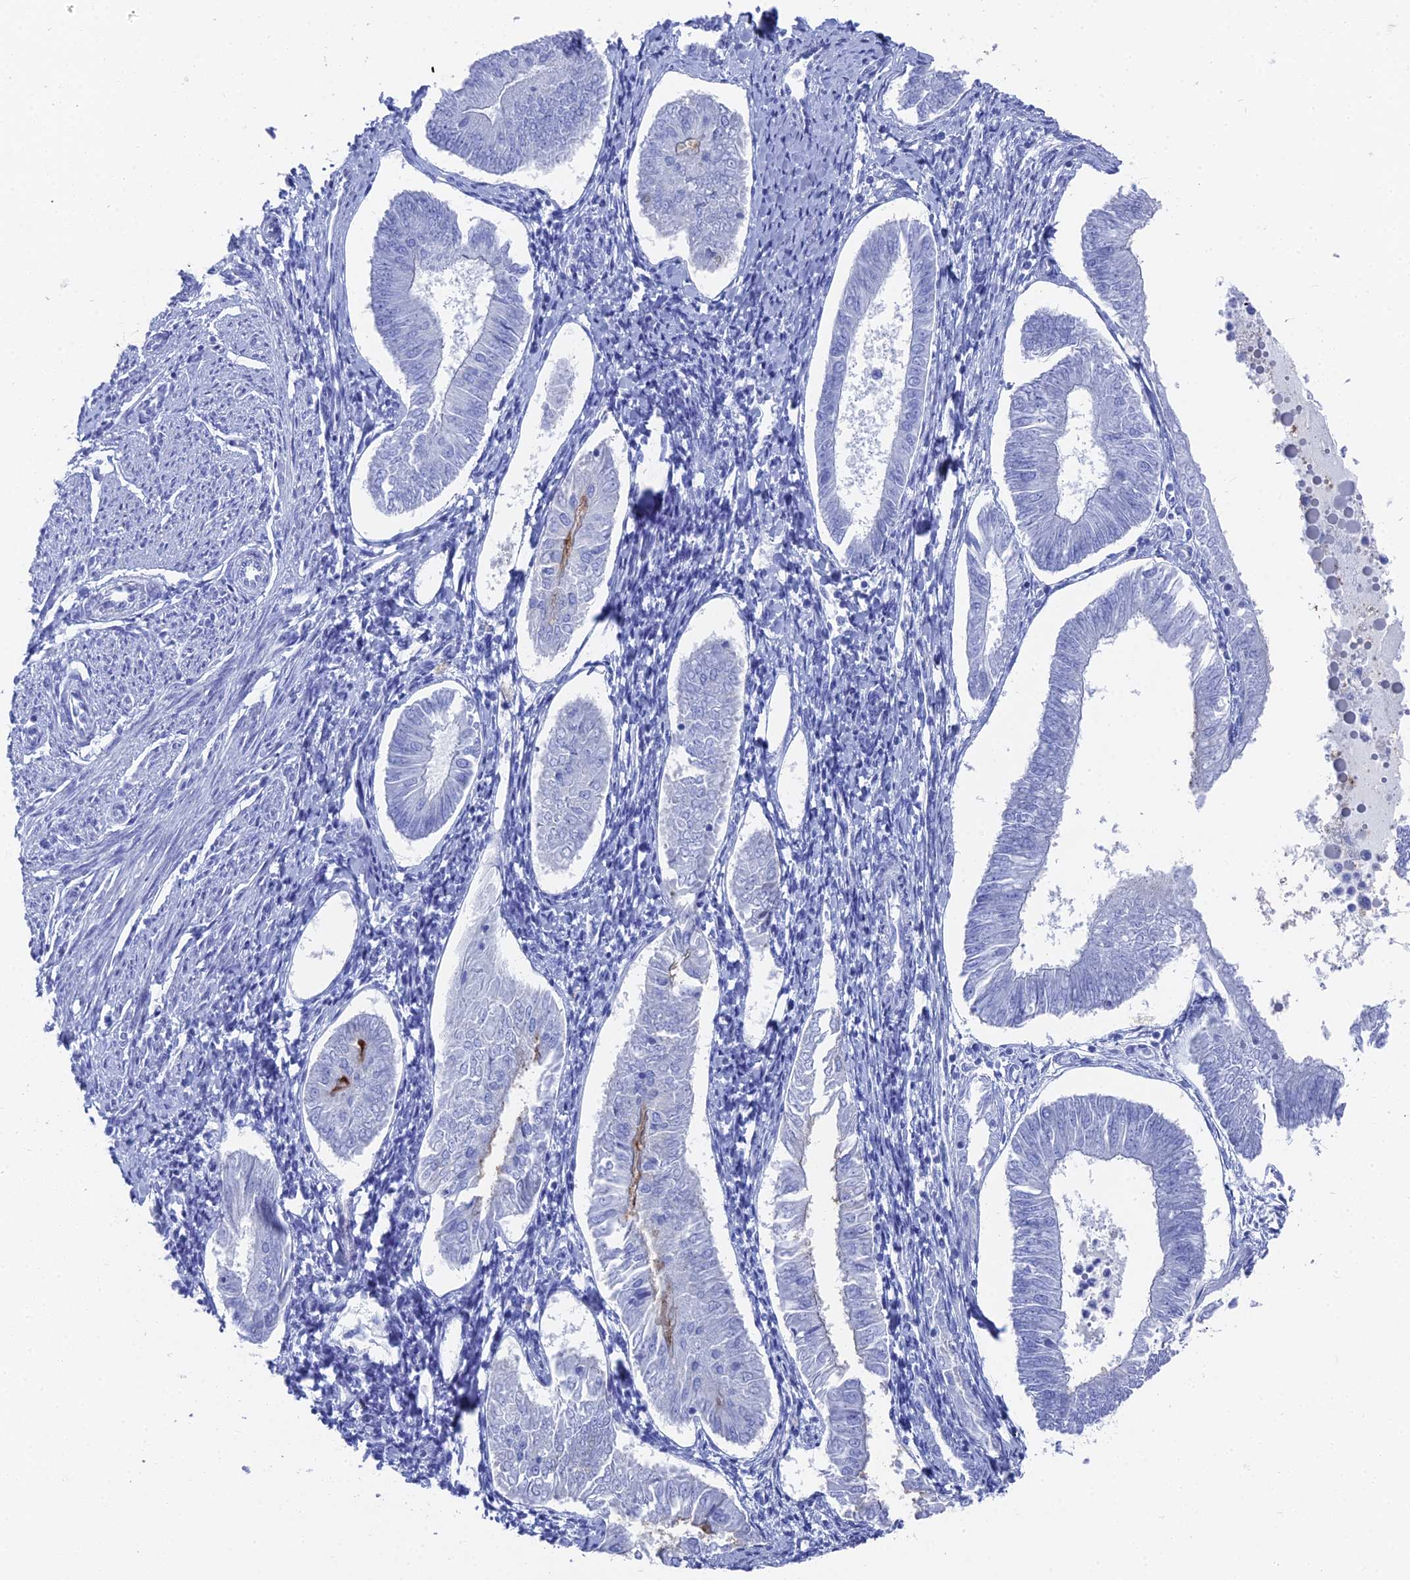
{"staining": {"intensity": "negative", "quantity": "none", "location": "none"}, "tissue": "endometrial cancer", "cell_type": "Tumor cells", "image_type": "cancer", "snomed": [{"axis": "morphology", "description": "Adenocarcinoma, NOS"}, {"axis": "topography", "description": "Endometrium"}], "caption": "Endometrial cancer stained for a protein using immunohistochemistry reveals no positivity tumor cells.", "gene": "ENPP3", "patient": {"sex": "female", "age": 58}}